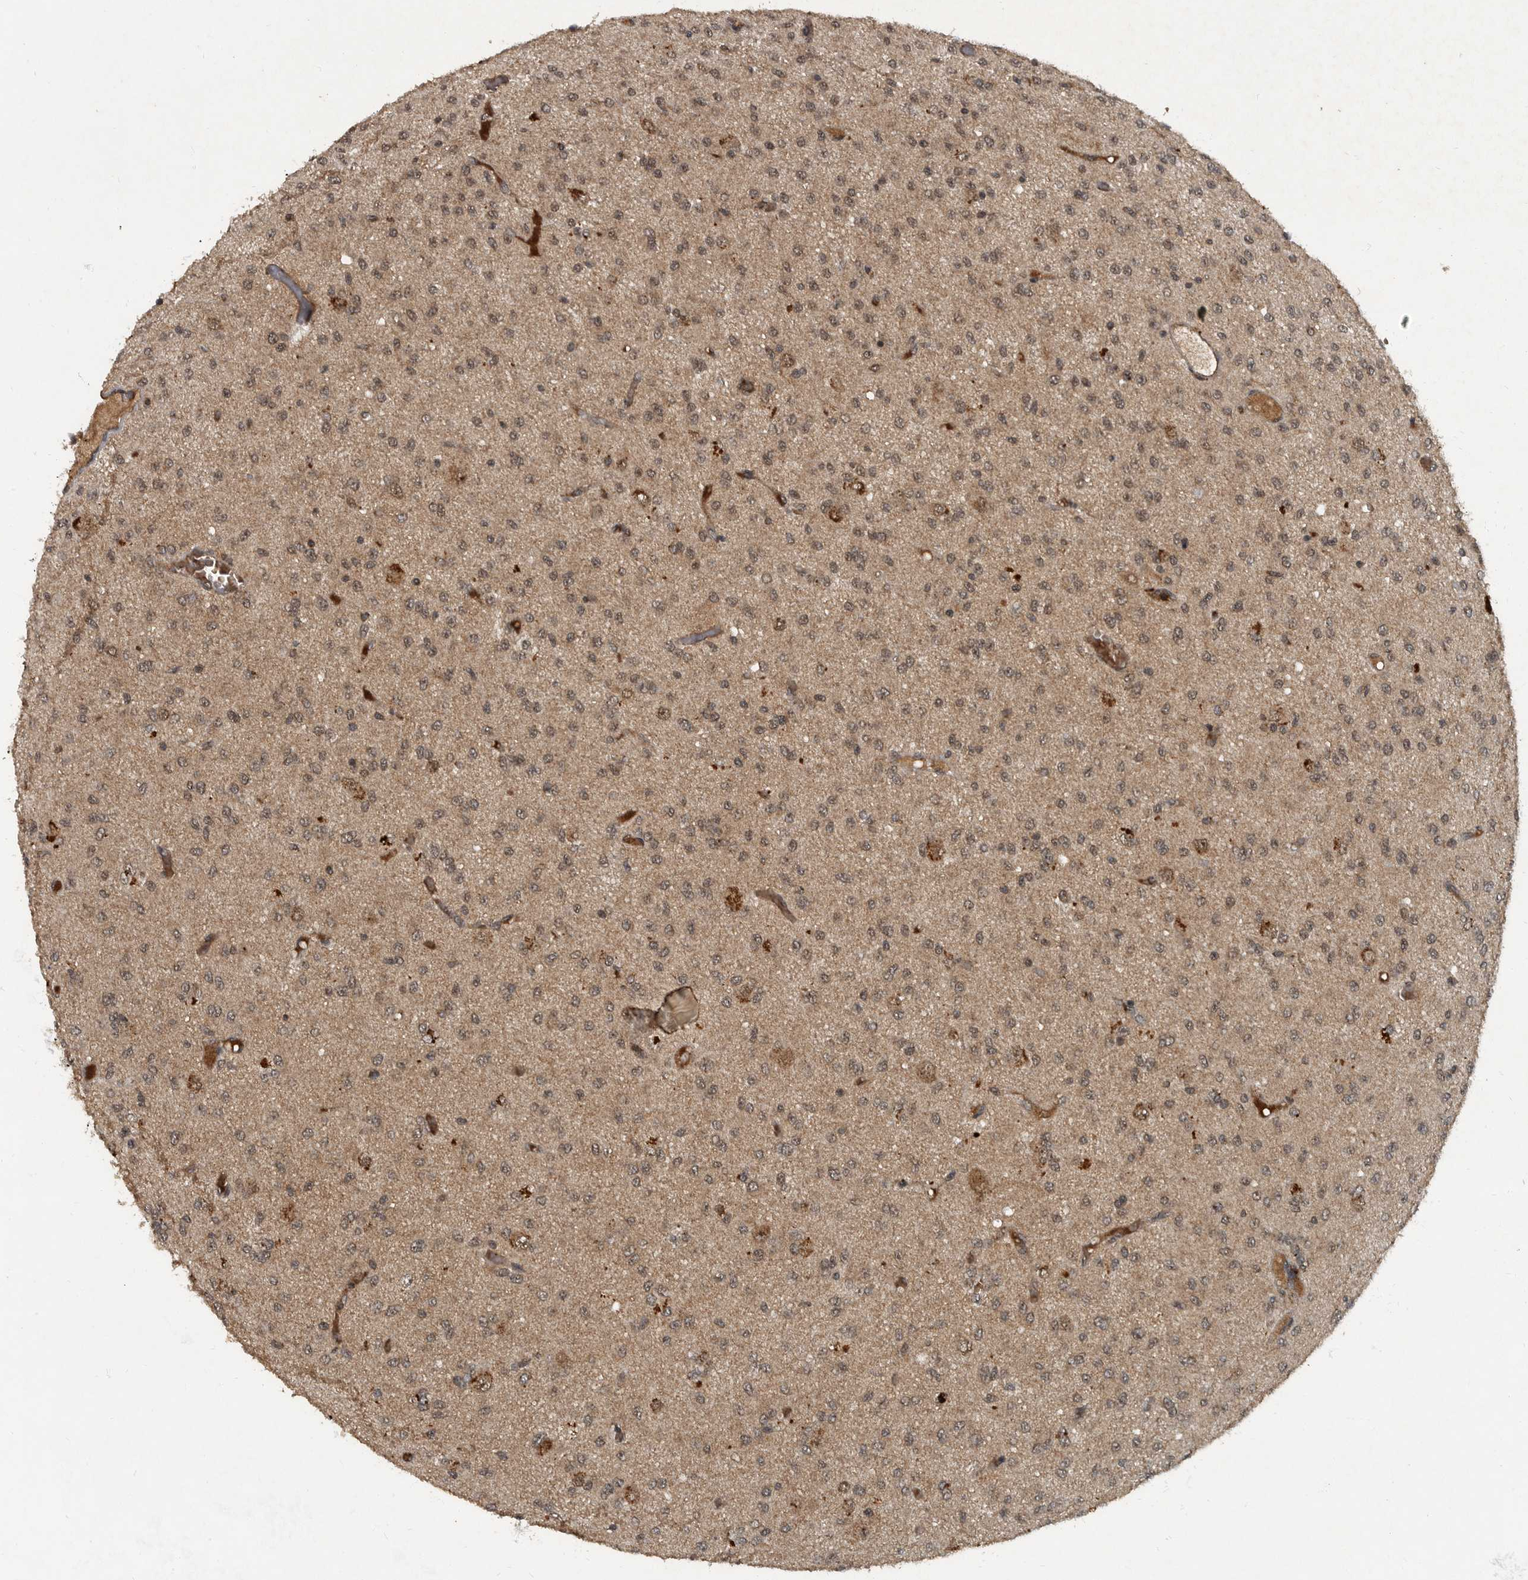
{"staining": {"intensity": "weak", "quantity": "25%-75%", "location": "nuclear"}, "tissue": "glioma", "cell_type": "Tumor cells", "image_type": "cancer", "snomed": [{"axis": "morphology", "description": "Glioma, malignant, High grade"}, {"axis": "topography", "description": "Brain"}], "caption": "Brown immunohistochemical staining in human malignant high-grade glioma shows weak nuclear expression in about 25%-75% of tumor cells.", "gene": "FOXO1", "patient": {"sex": "female", "age": 59}}